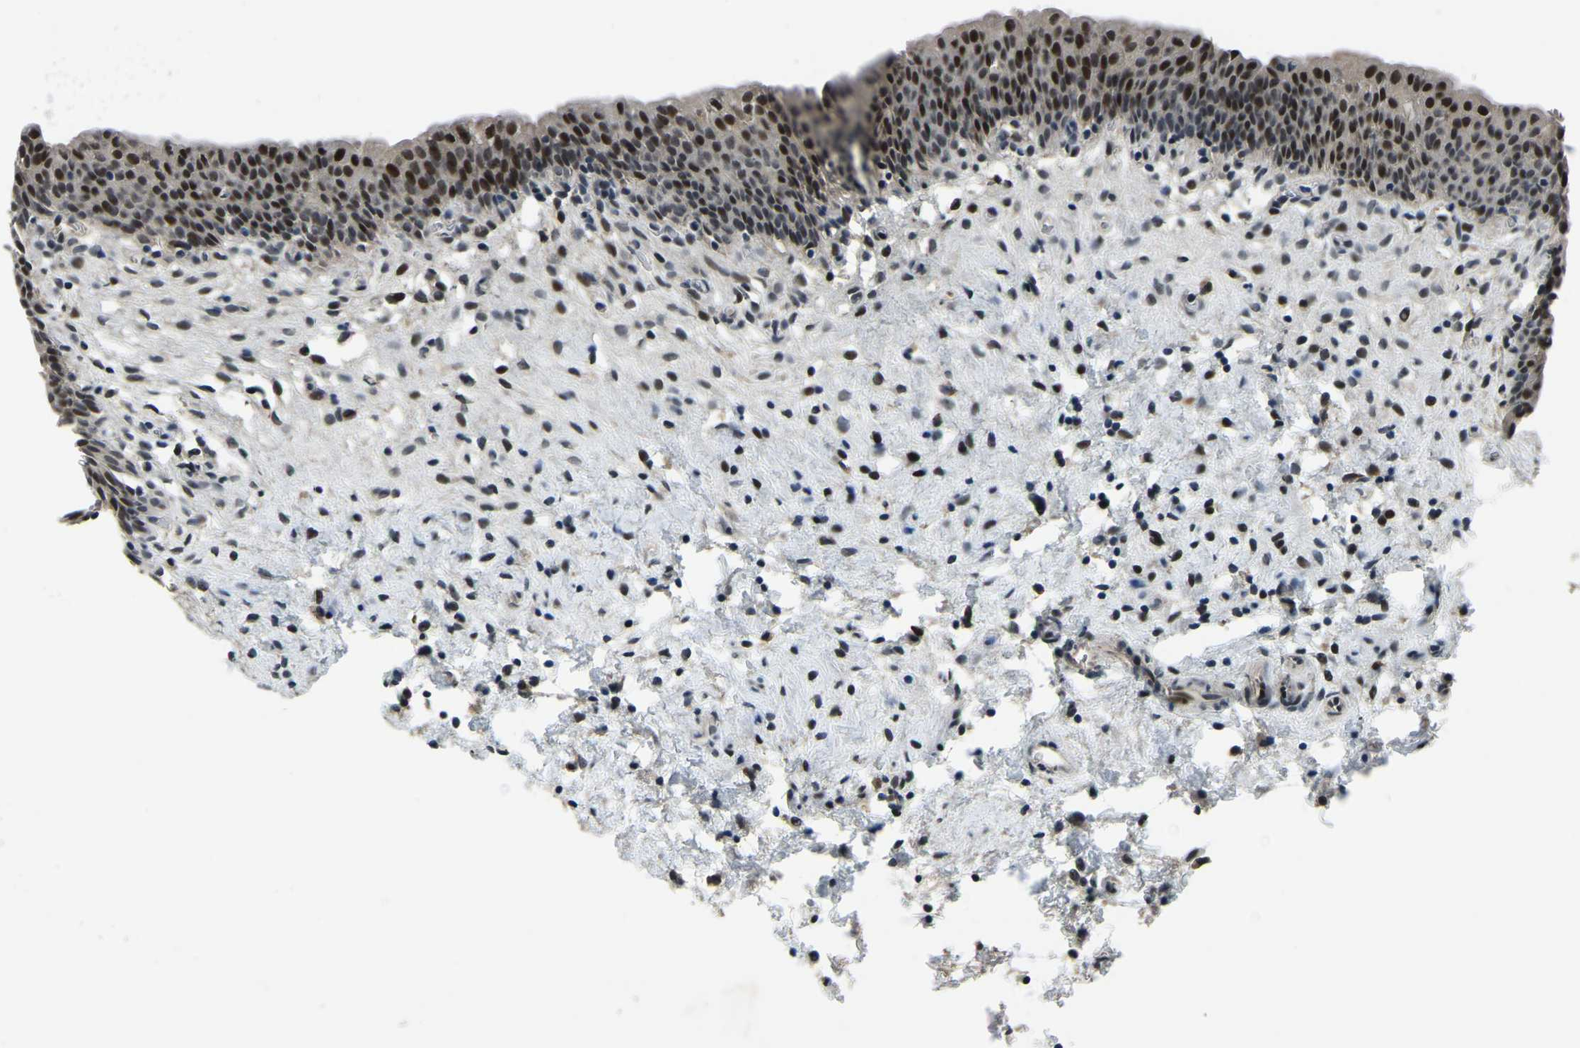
{"staining": {"intensity": "strong", "quantity": ">75%", "location": "nuclear"}, "tissue": "urinary bladder", "cell_type": "Urothelial cells", "image_type": "normal", "snomed": [{"axis": "morphology", "description": "Normal tissue, NOS"}, {"axis": "topography", "description": "Urinary bladder"}], "caption": "Urinary bladder stained for a protein (brown) shows strong nuclear positive expression in about >75% of urothelial cells.", "gene": "ING2", "patient": {"sex": "male", "age": 37}}